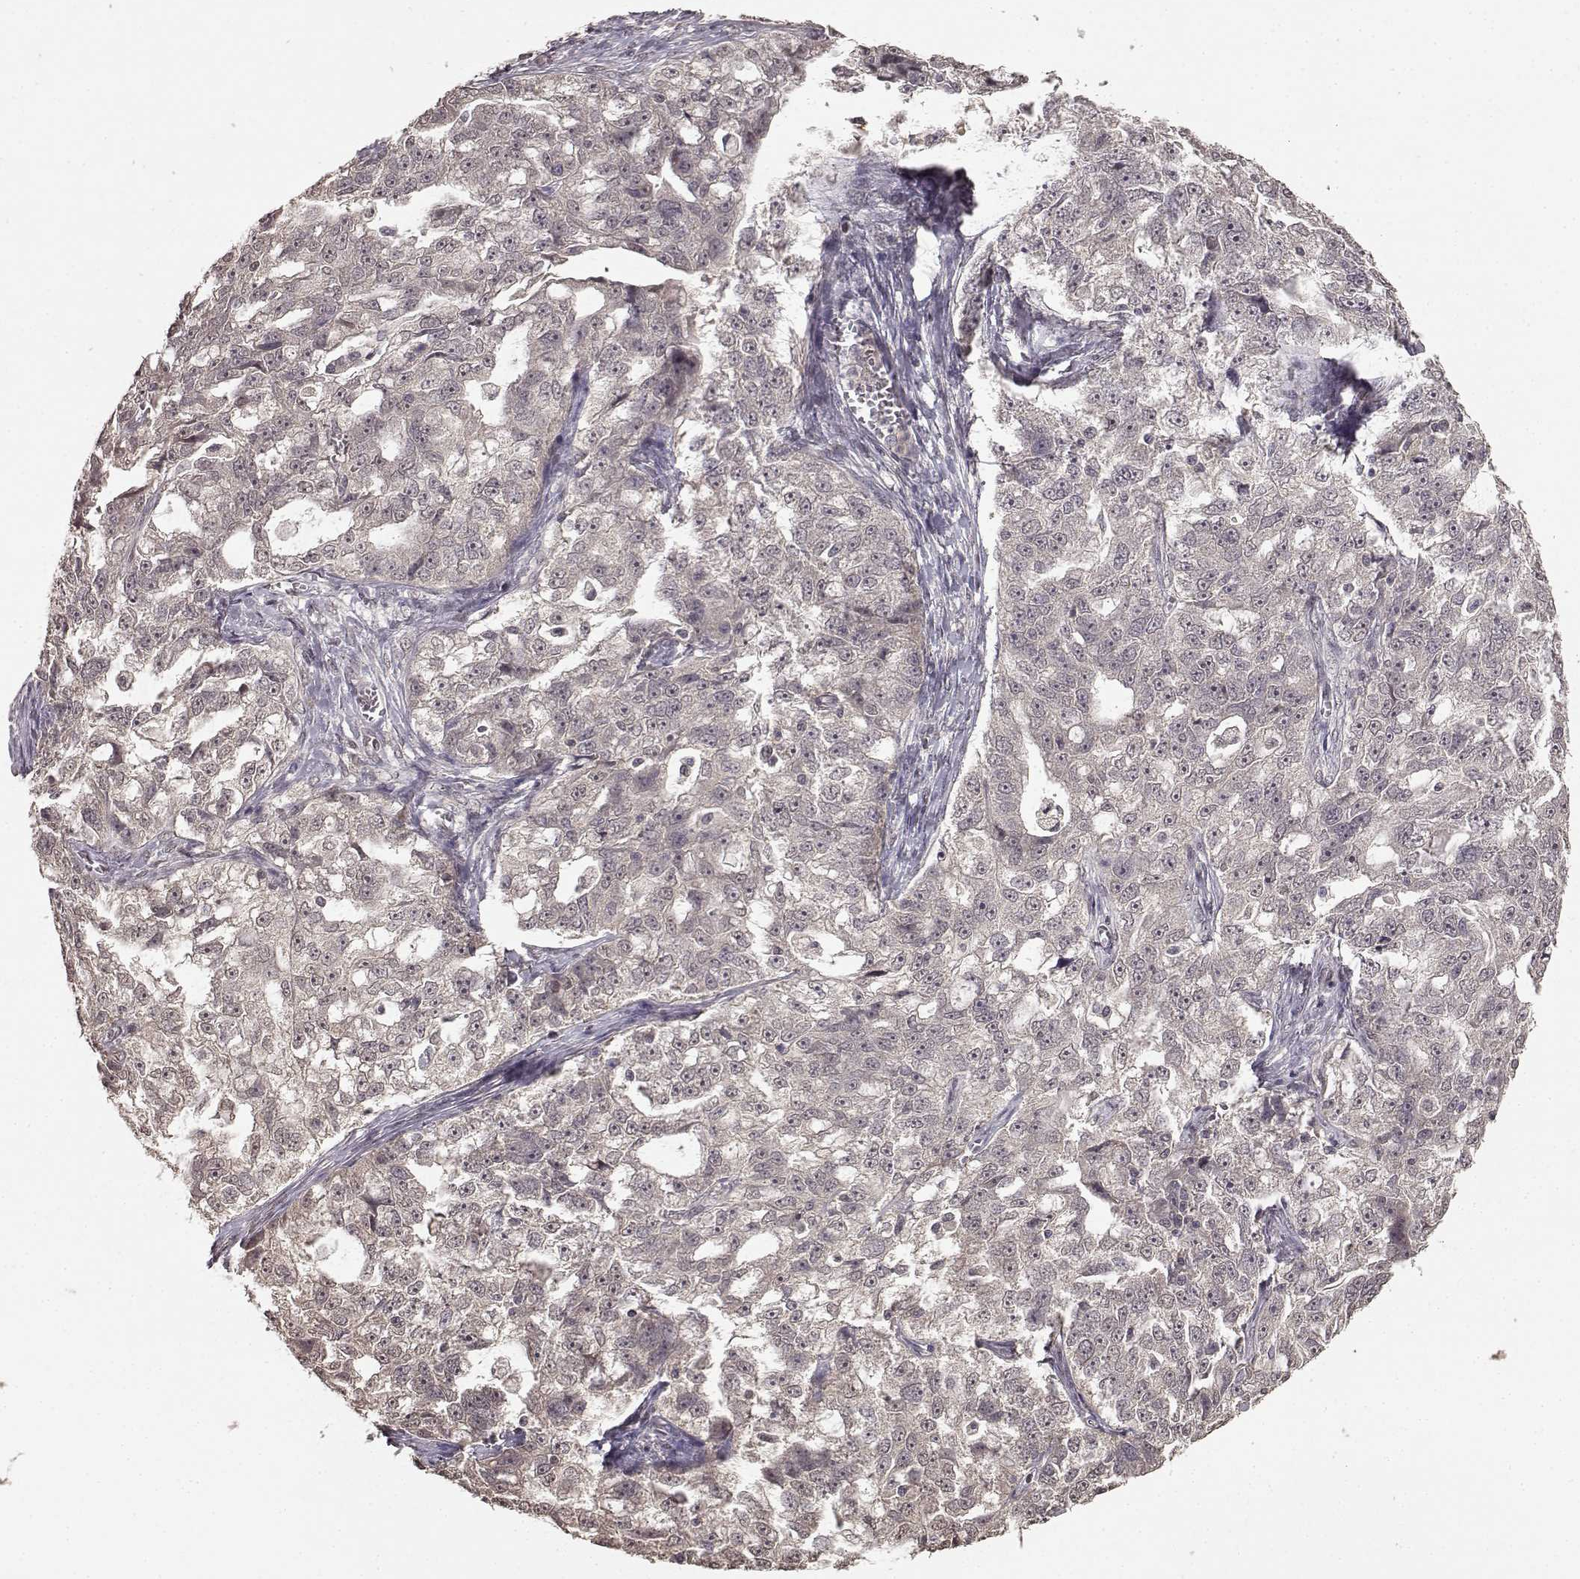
{"staining": {"intensity": "negative", "quantity": "none", "location": "none"}, "tissue": "ovarian cancer", "cell_type": "Tumor cells", "image_type": "cancer", "snomed": [{"axis": "morphology", "description": "Cystadenocarcinoma, serous, NOS"}, {"axis": "topography", "description": "Ovary"}], "caption": "The immunohistochemistry (IHC) photomicrograph has no significant staining in tumor cells of ovarian cancer tissue.", "gene": "NTRK2", "patient": {"sex": "female", "age": 51}}